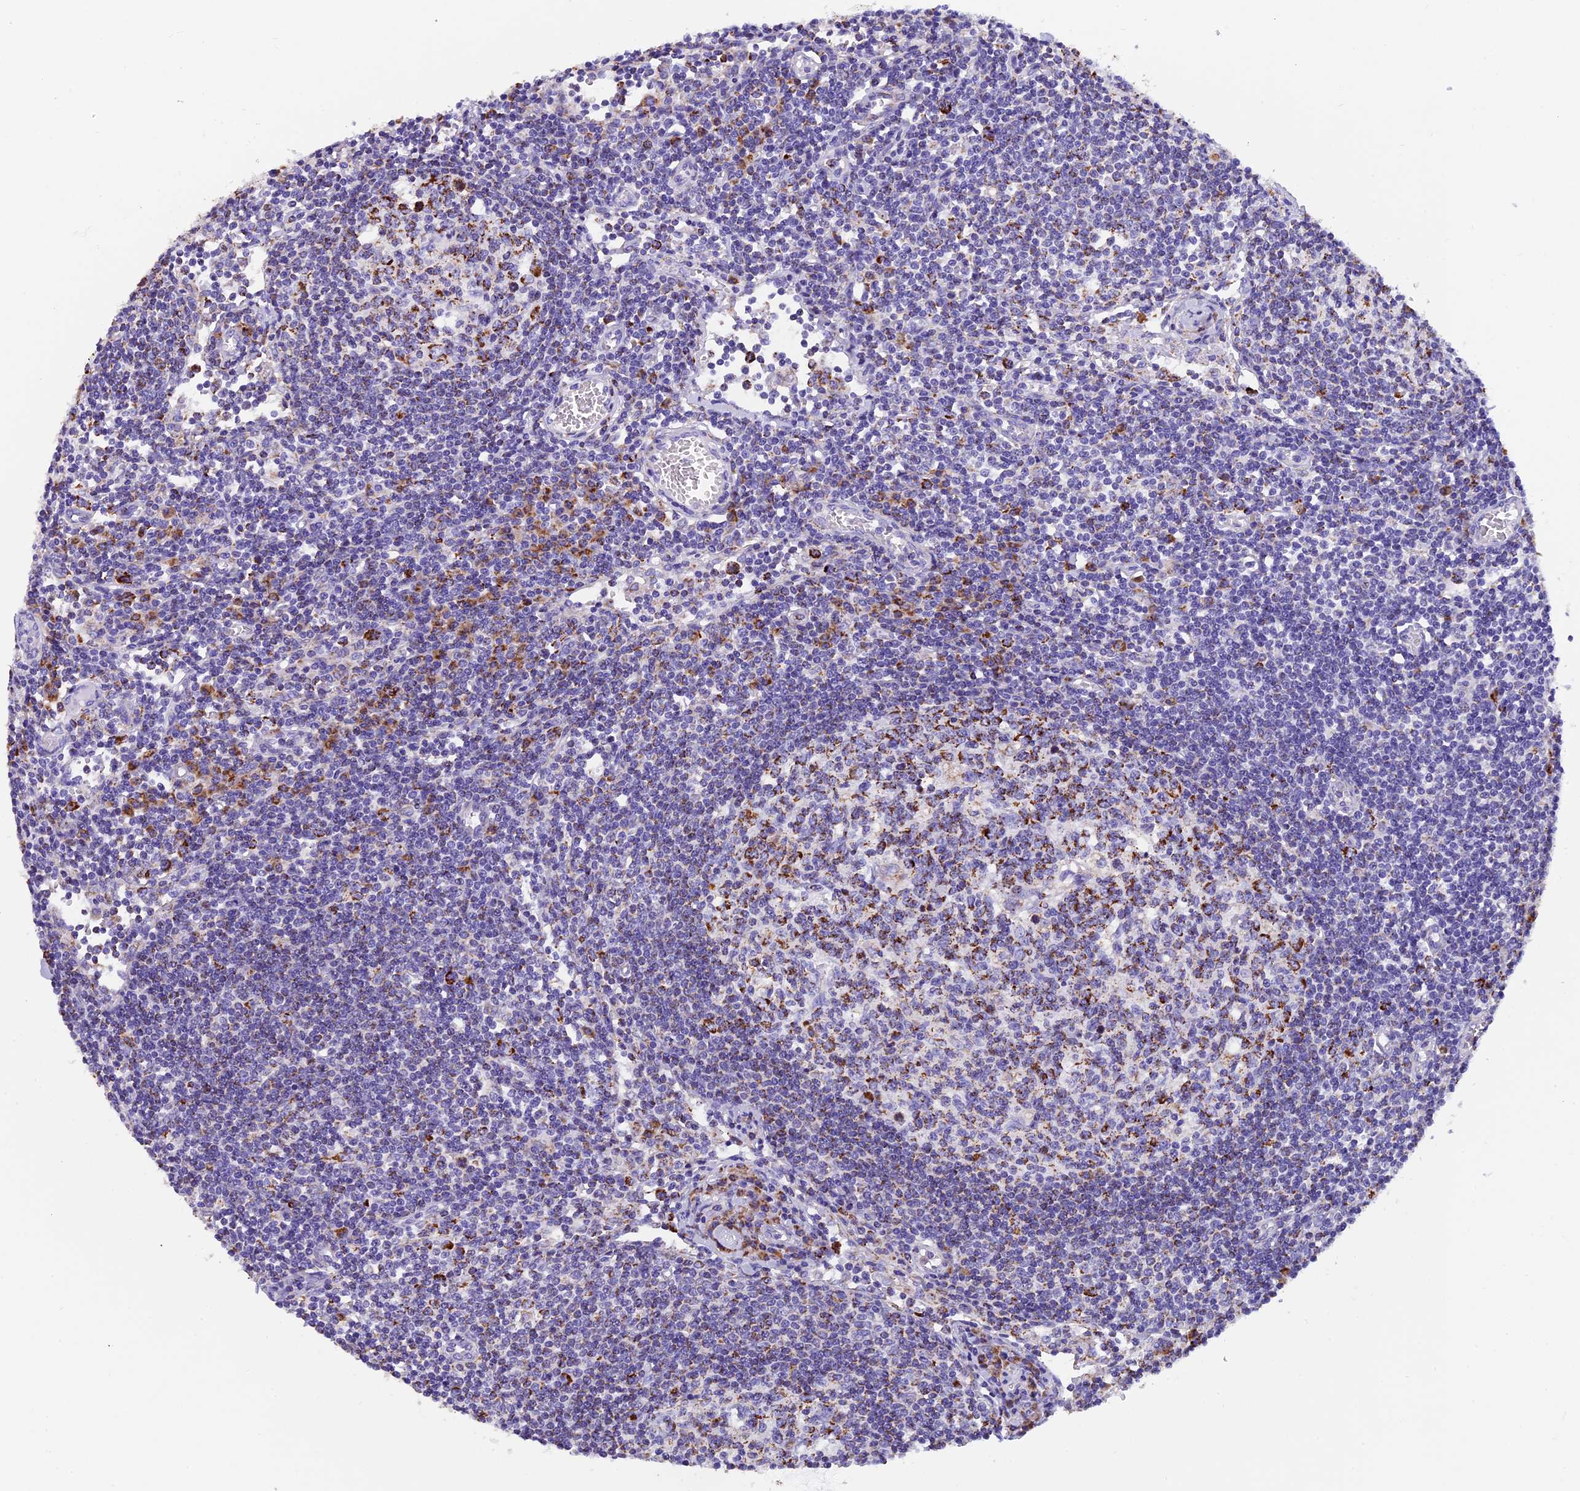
{"staining": {"intensity": "strong", "quantity": "25%-75%", "location": "cytoplasmic/membranous"}, "tissue": "lymph node", "cell_type": "Germinal center cells", "image_type": "normal", "snomed": [{"axis": "morphology", "description": "Normal tissue, NOS"}, {"axis": "topography", "description": "Lymph node"}], "caption": "The immunohistochemical stain highlights strong cytoplasmic/membranous expression in germinal center cells of unremarkable lymph node. The staining was performed using DAB (3,3'-diaminobenzidine) to visualize the protein expression in brown, while the nuclei were stained in blue with hematoxylin (Magnification: 20x).", "gene": "SLC8B1", "patient": {"sex": "female", "age": 55}}